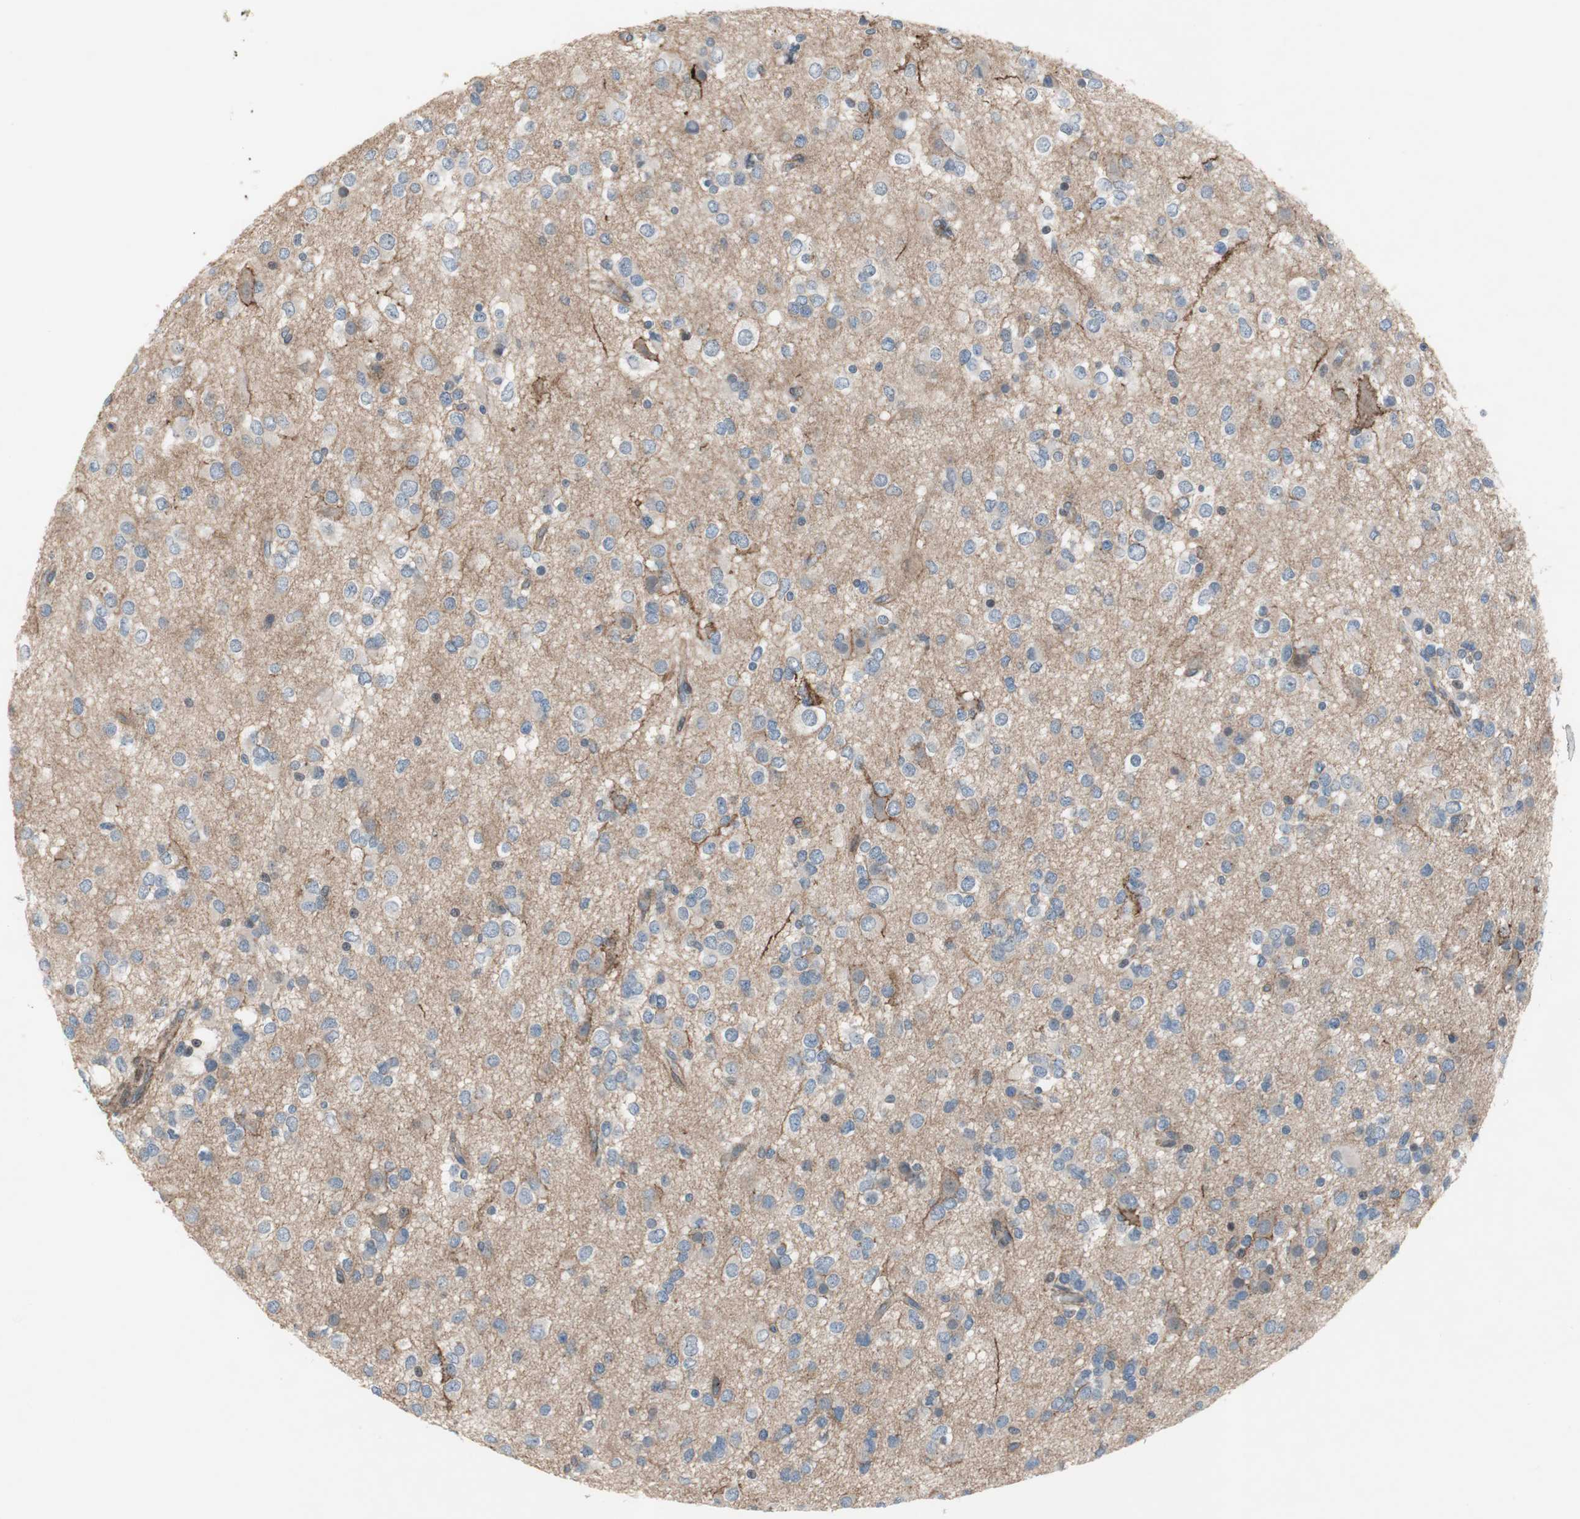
{"staining": {"intensity": "moderate", "quantity": "25%-75%", "location": "cytoplasmic/membranous"}, "tissue": "glioma", "cell_type": "Tumor cells", "image_type": "cancer", "snomed": [{"axis": "morphology", "description": "Glioma, malignant, Low grade"}, {"axis": "topography", "description": "Brain"}], "caption": "Brown immunohistochemical staining in human malignant glioma (low-grade) reveals moderate cytoplasmic/membranous expression in approximately 25%-75% of tumor cells.", "gene": "GRHL1", "patient": {"sex": "male", "age": 42}}